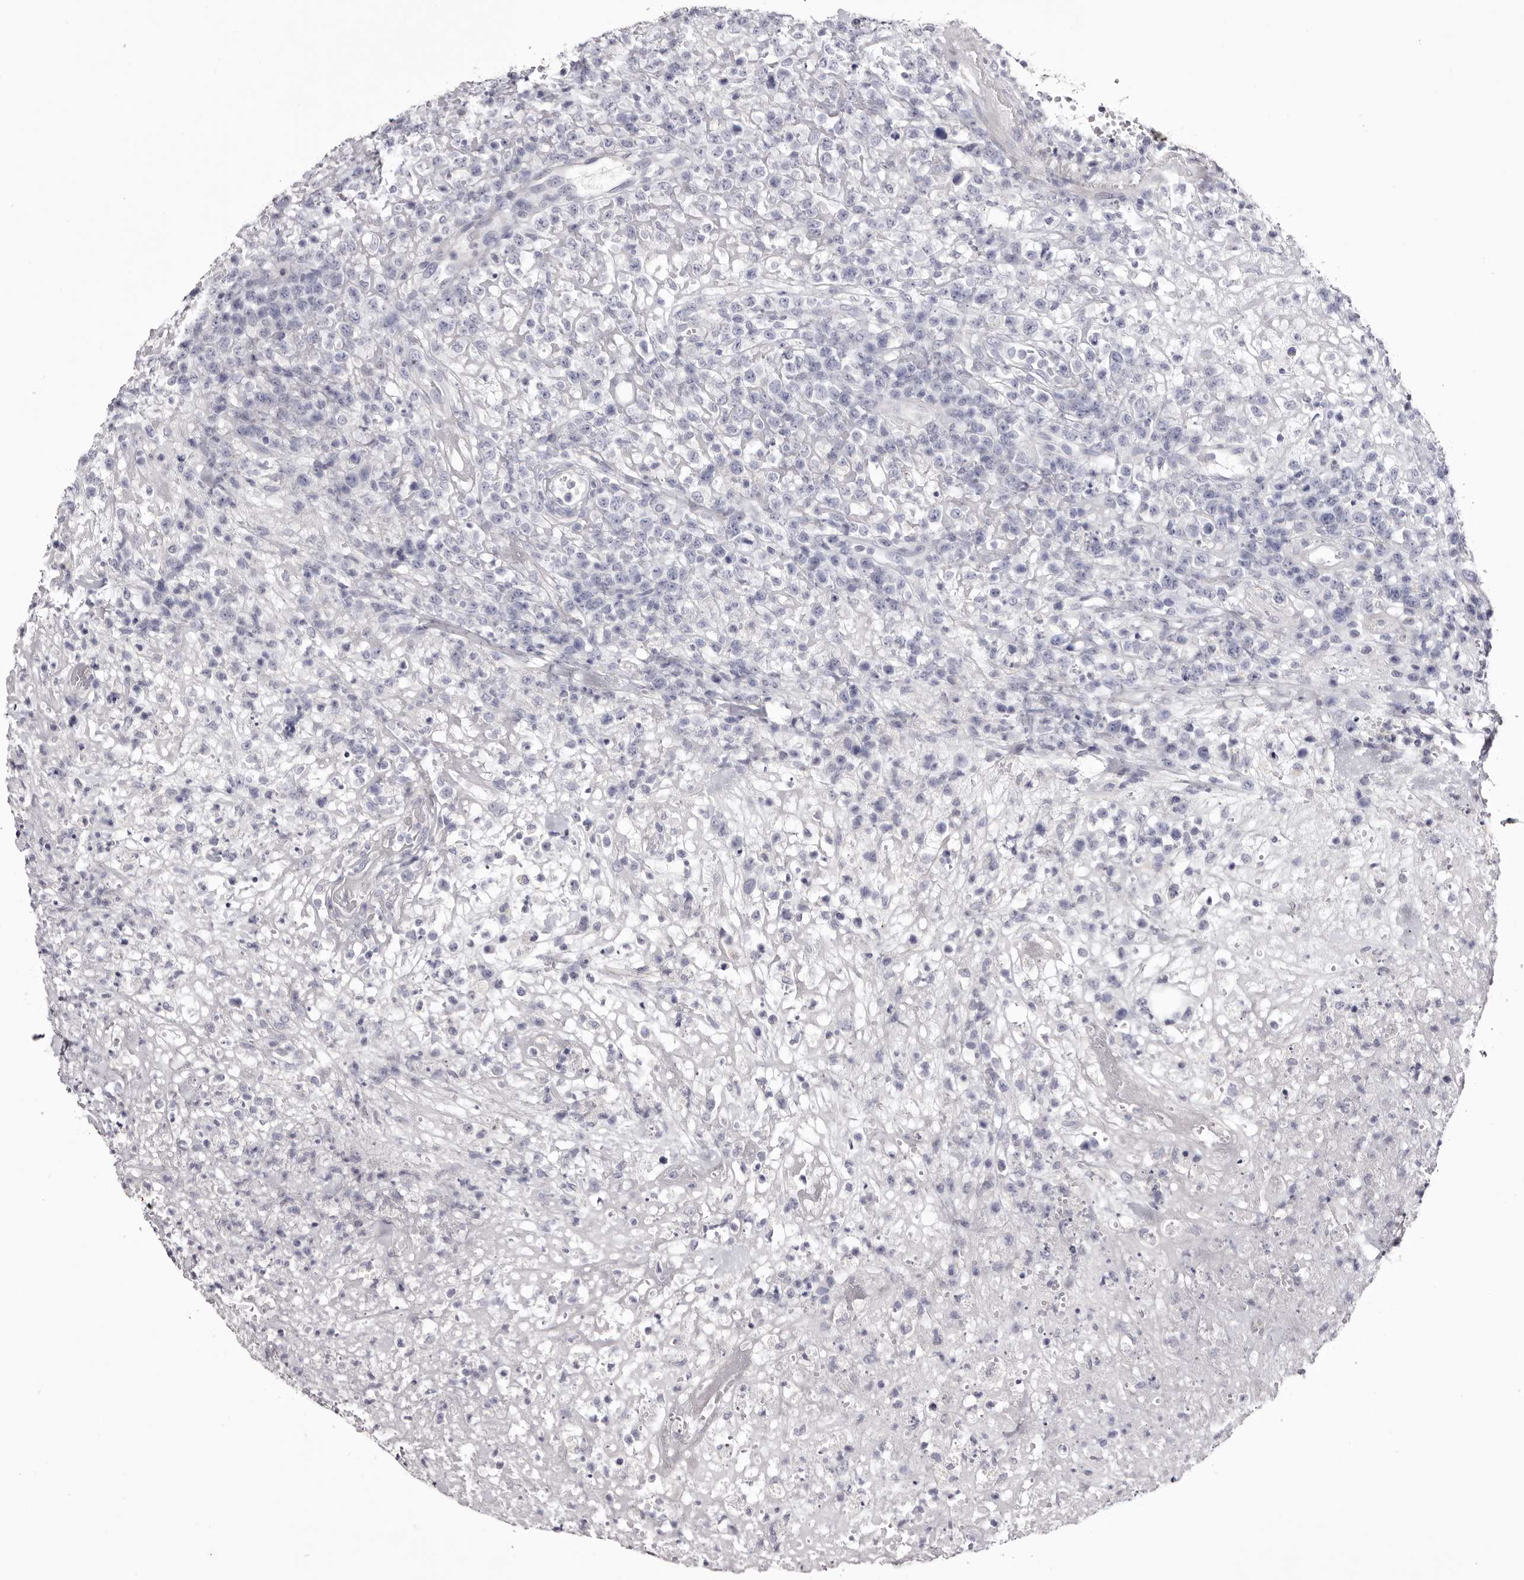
{"staining": {"intensity": "negative", "quantity": "none", "location": "none"}, "tissue": "lymphoma", "cell_type": "Tumor cells", "image_type": "cancer", "snomed": [{"axis": "morphology", "description": "Malignant lymphoma, non-Hodgkin's type, High grade"}, {"axis": "topography", "description": "Colon"}], "caption": "Malignant lymphoma, non-Hodgkin's type (high-grade) was stained to show a protein in brown. There is no significant expression in tumor cells.", "gene": "CA6", "patient": {"sex": "female", "age": 53}}